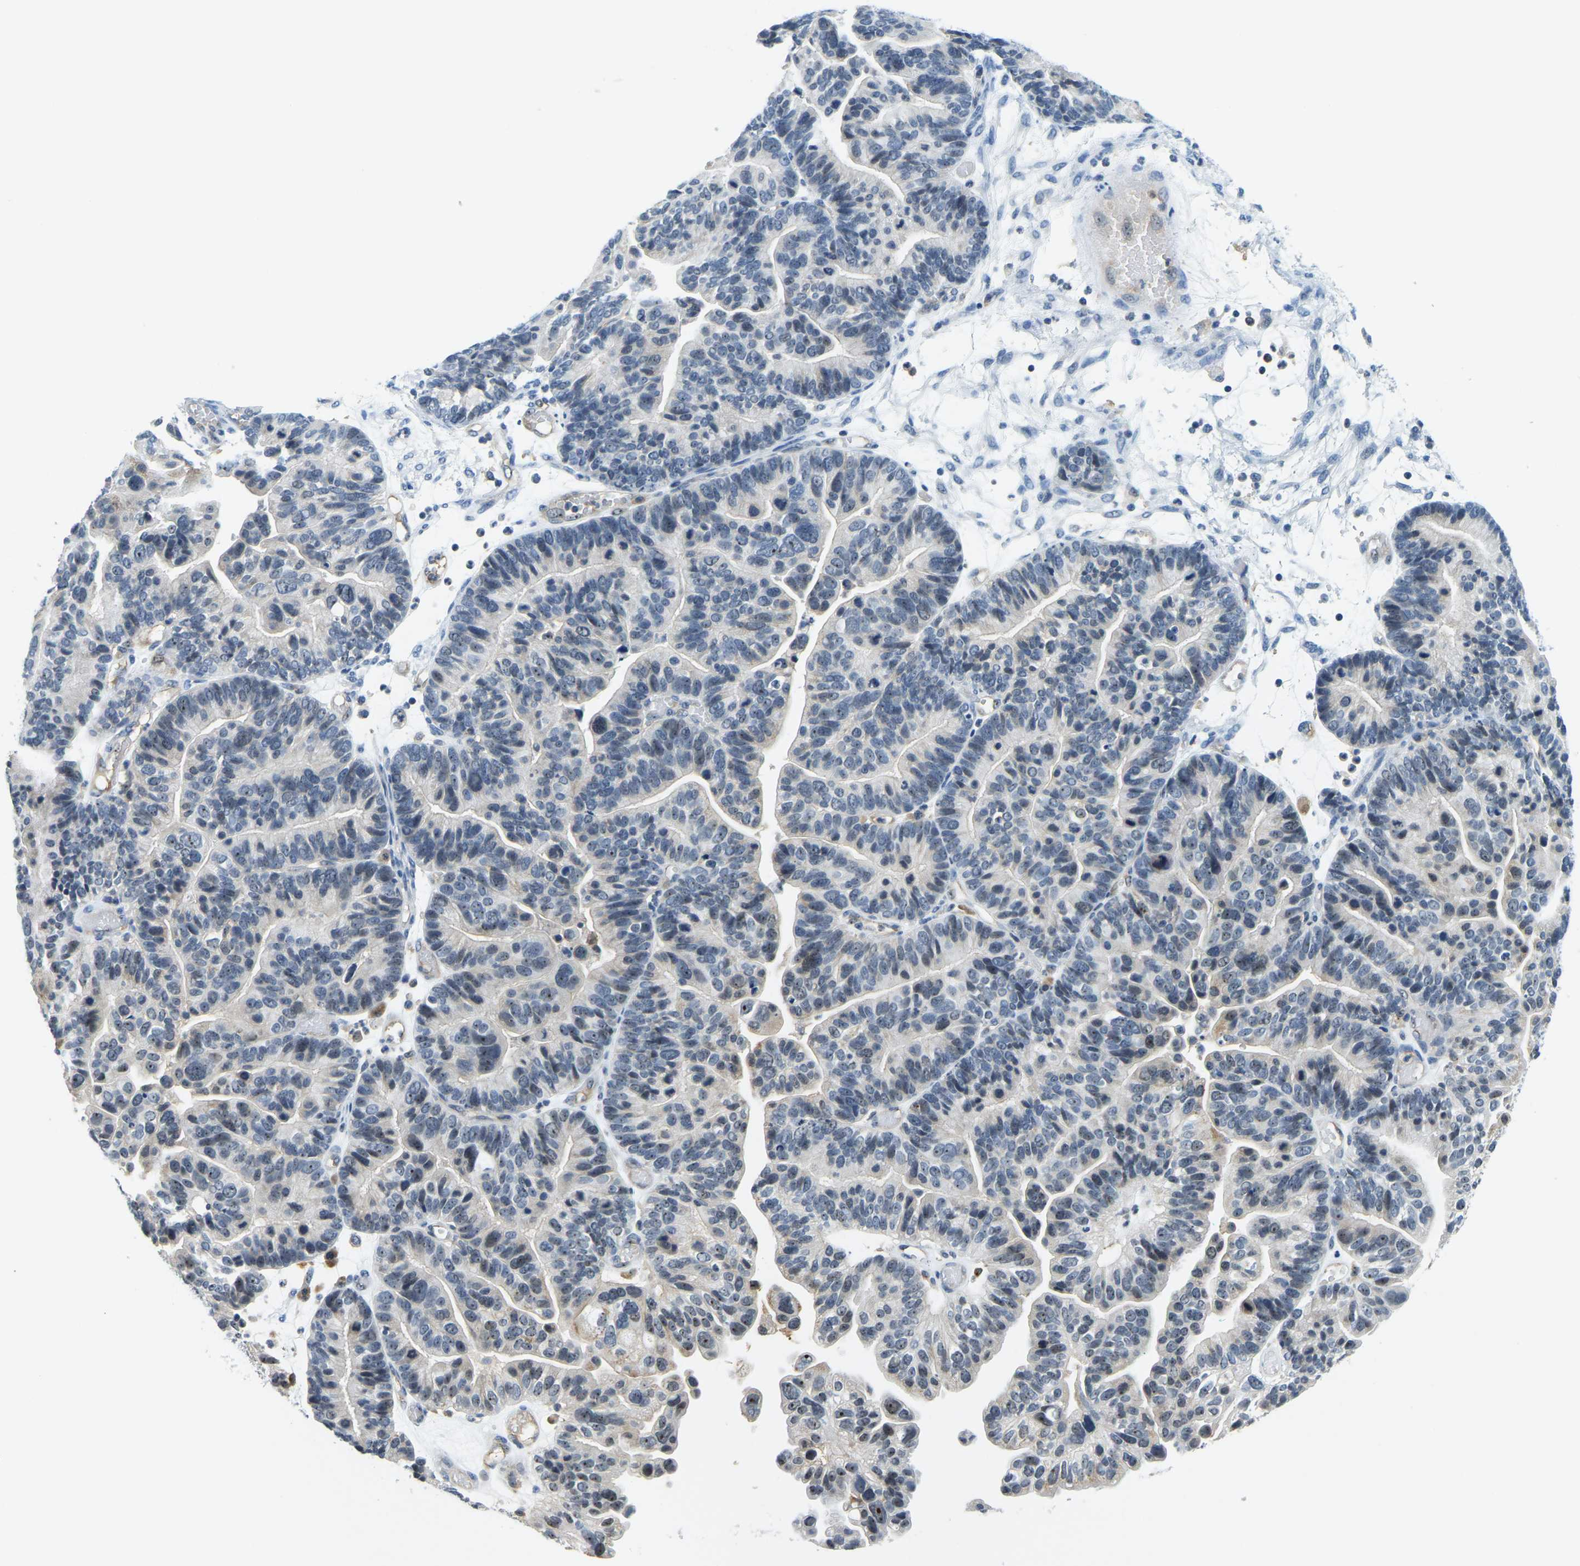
{"staining": {"intensity": "weak", "quantity": "<25%", "location": "nuclear"}, "tissue": "ovarian cancer", "cell_type": "Tumor cells", "image_type": "cancer", "snomed": [{"axis": "morphology", "description": "Cystadenocarcinoma, serous, NOS"}, {"axis": "topography", "description": "Ovary"}], "caption": "IHC micrograph of neoplastic tissue: ovarian cancer stained with DAB (3,3'-diaminobenzidine) shows no significant protein expression in tumor cells.", "gene": "RRP1", "patient": {"sex": "female", "age": 56}}